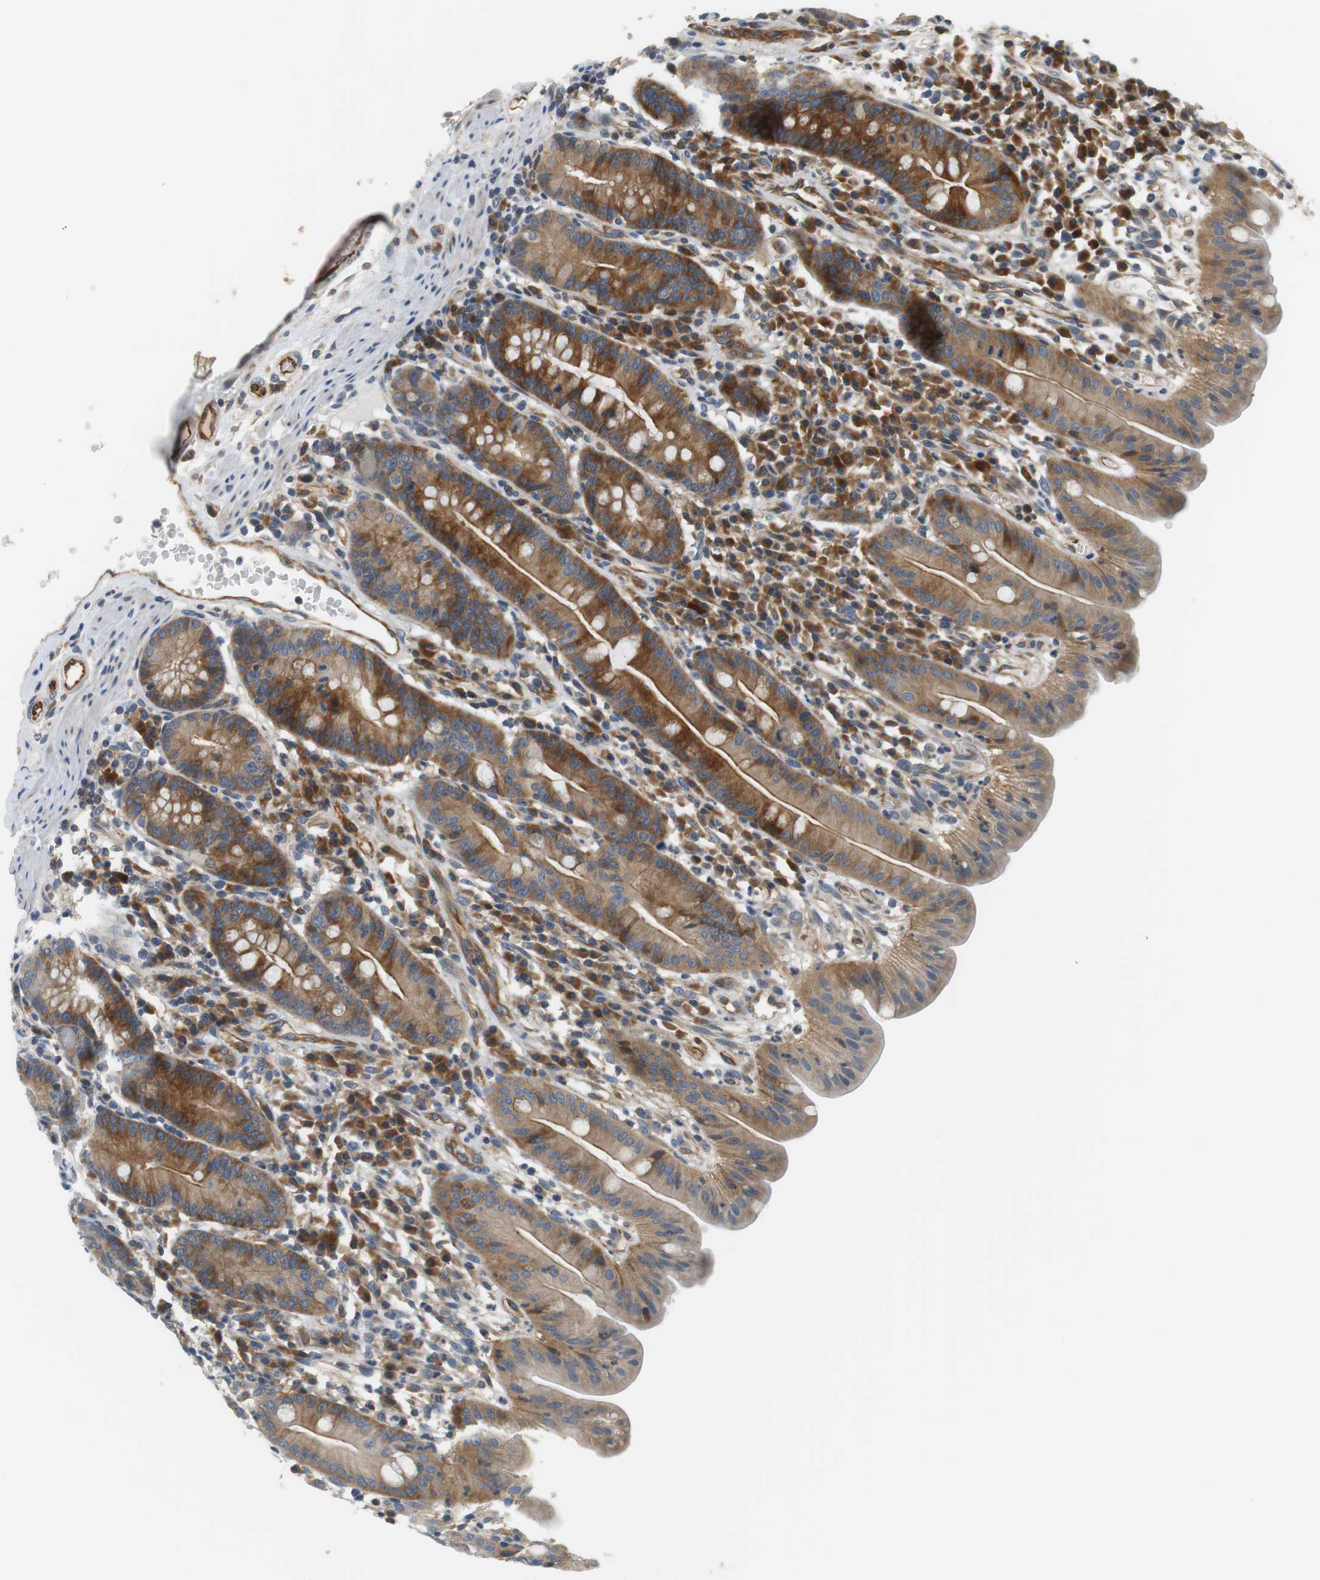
{"staining": {"intensity": "moderate", "quantity": ">75%", "location": "cytoplasmic/membranous"}, "tissue": "duodenum", "cell_type": "Glandular cells", "image_type": "normal", "snomed": [{"axis": "morphology", "description": "Normal tissue, NOS"}, {"axis": "topography", "description": "Duodenum"}], "caption": "DAB (3,3'-diaminobenzidine) immunohistochemical staining of unremarkable duodenum shows moderate cytoplasmic/membranous protein staining in approximately >75% of glandular cells.", "gene": "SH3GLB1", "patient": {"sex": "male", "age": 50}}